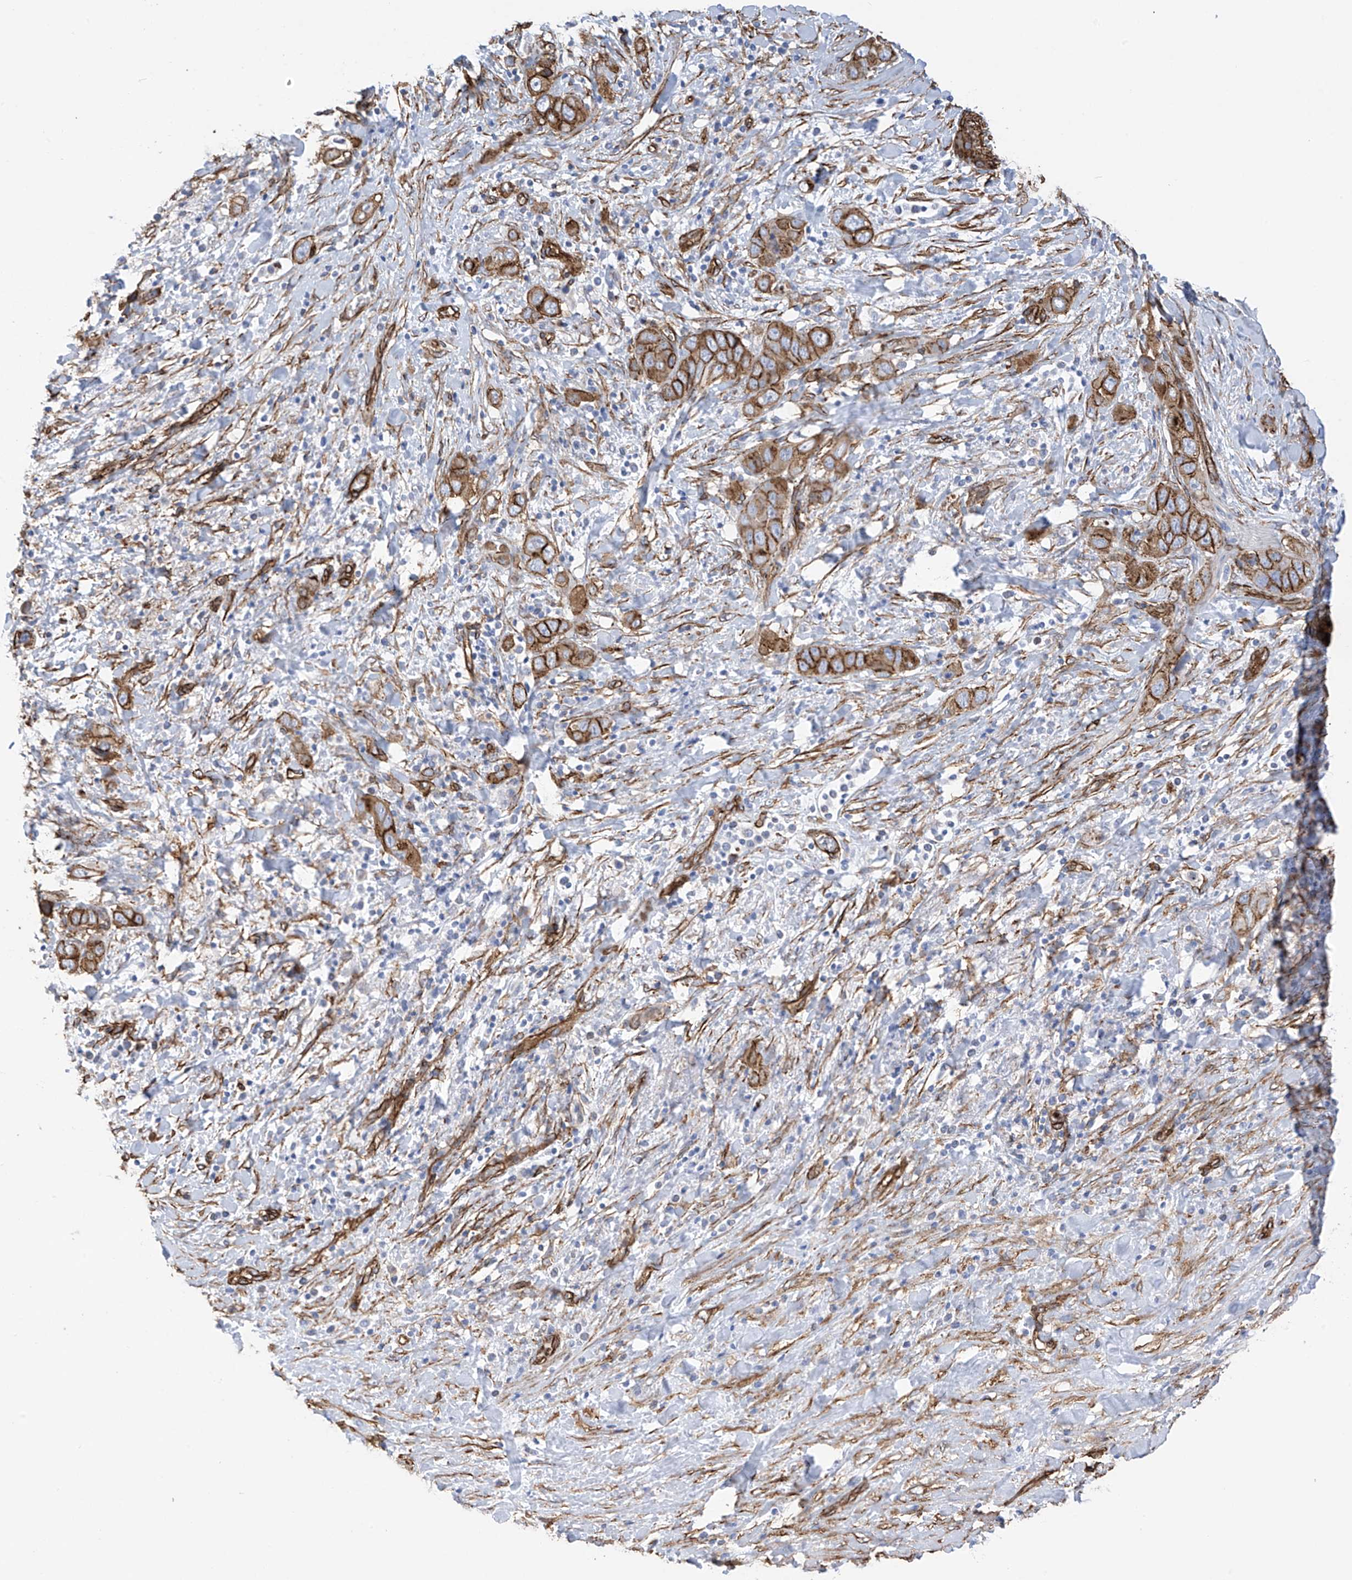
{"staining": {"intensity": "moderate", "quantity": ">75%", "location": "cytoplasmic/membranous"}, "tissue": "liver cancer", "cell_type": "Tumor cells", "image_type": "cancer", "snomed": [{"axis": "morphology", "description": "Cholangiocarcinoma"}, {"axis": "topography", "description": "Liver"}], "caption": "This histopathology image exhibits immunohistochemistry staining of human liver cancer, with medium moderate cytoplasmic/membranous staining in approximately >75% of tumor cells.", "gene": "UBTD1", "patient": {"sex": "female", "age": 52}}